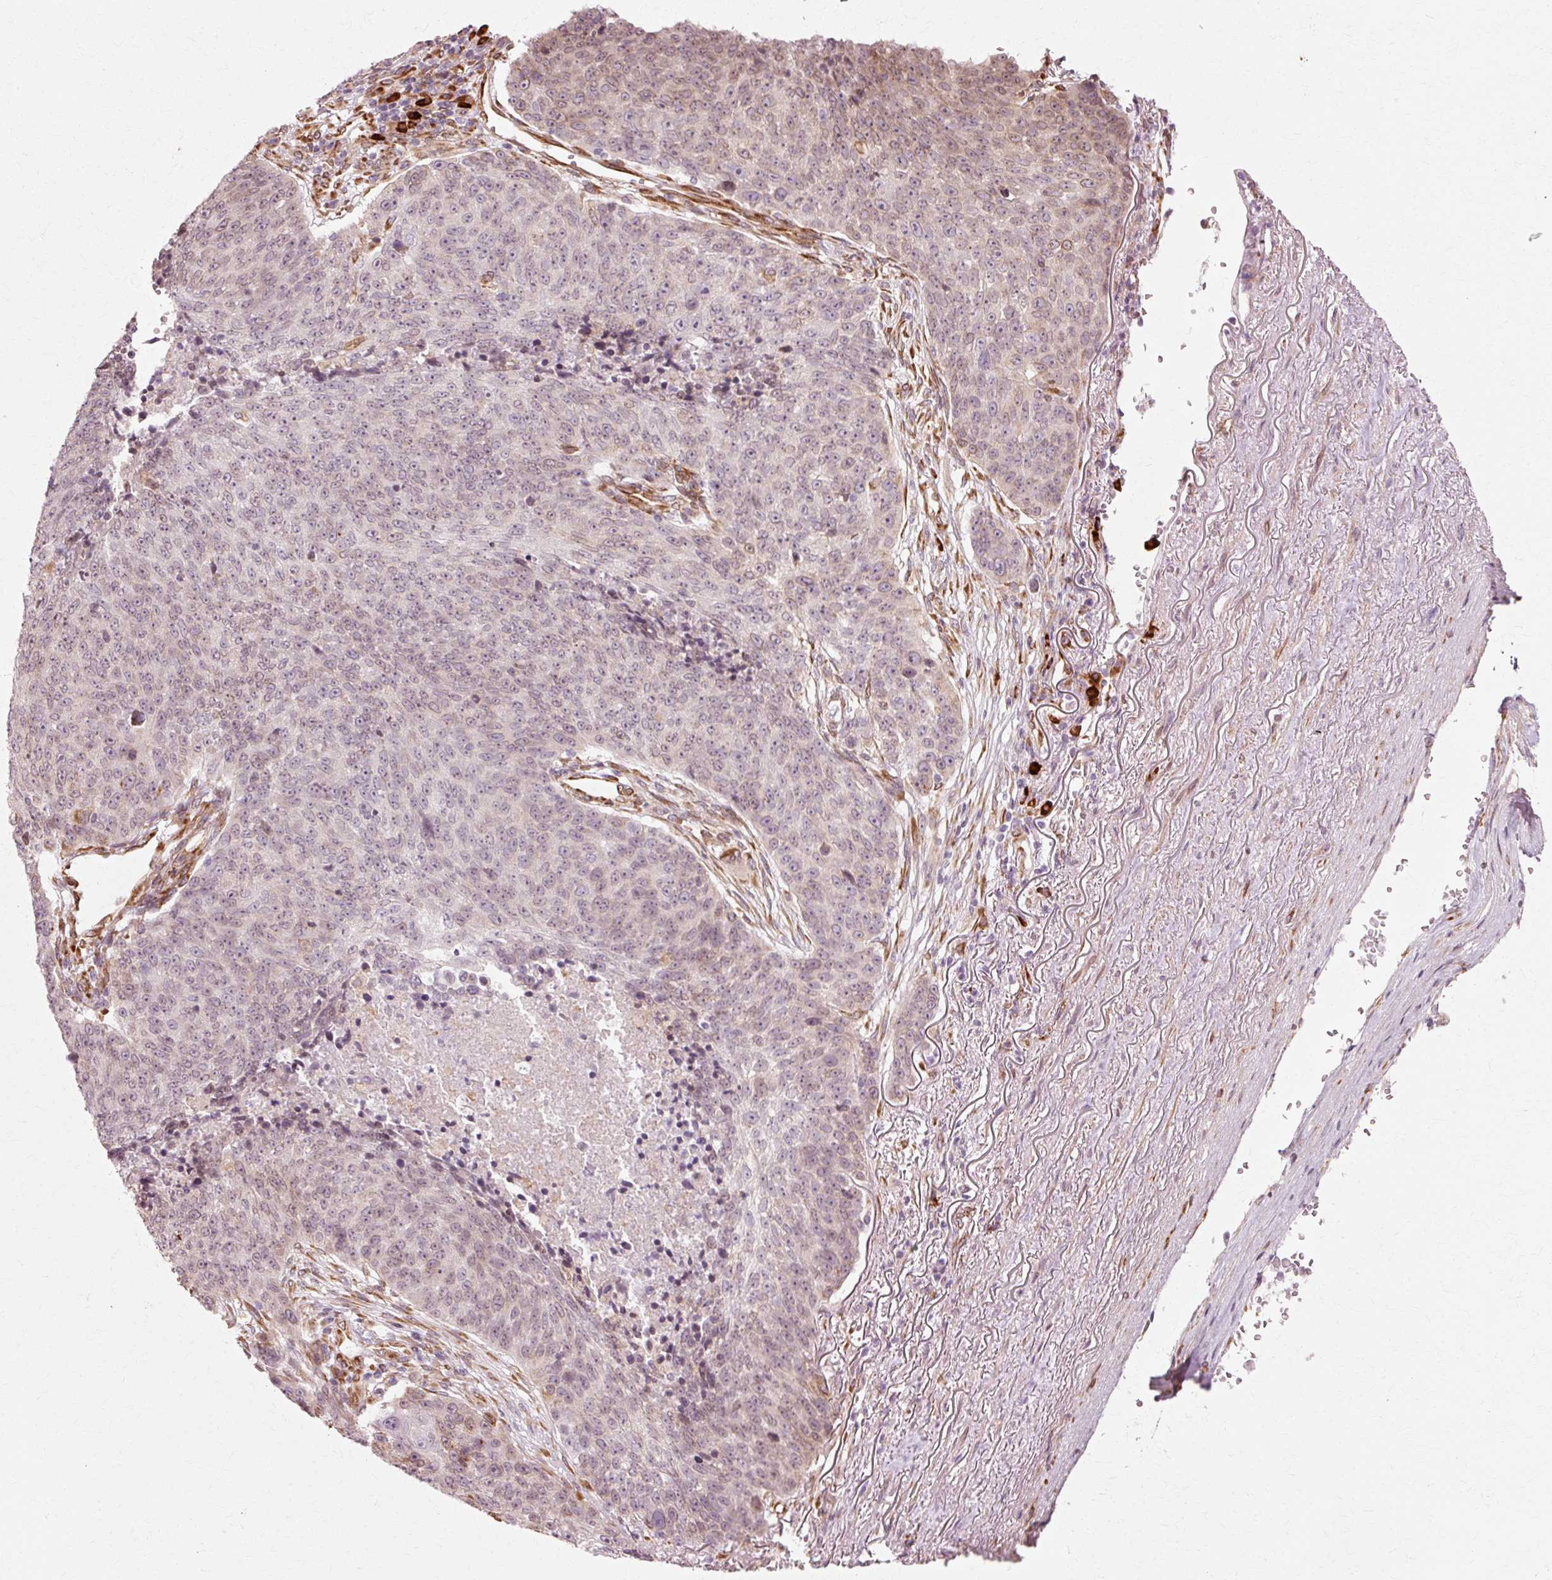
{"staining": {"intensity": "weak", "quantity": "<25%", "location": "cytoplasmic/membranous"}, "tissue": "lung cancer", "cell_type": "Tumor cells", "image_type": "cancer", "snomed": [{"axis": "morphology", "description": "Normal tissue, NOS"}, {"axis": "morphology", "description": "Squamous cell carcinoma, NOS"}, {"axis": "topography", "description": "Lymph node"}, {"axis": "topography", "description": "Lung"}], "caption": "A micrograph of lung cancer stained for a protein reveals no brown staining in tumor cells.", "gene": "RGPD5", "patient": {"sex": "male", "age": 66}}